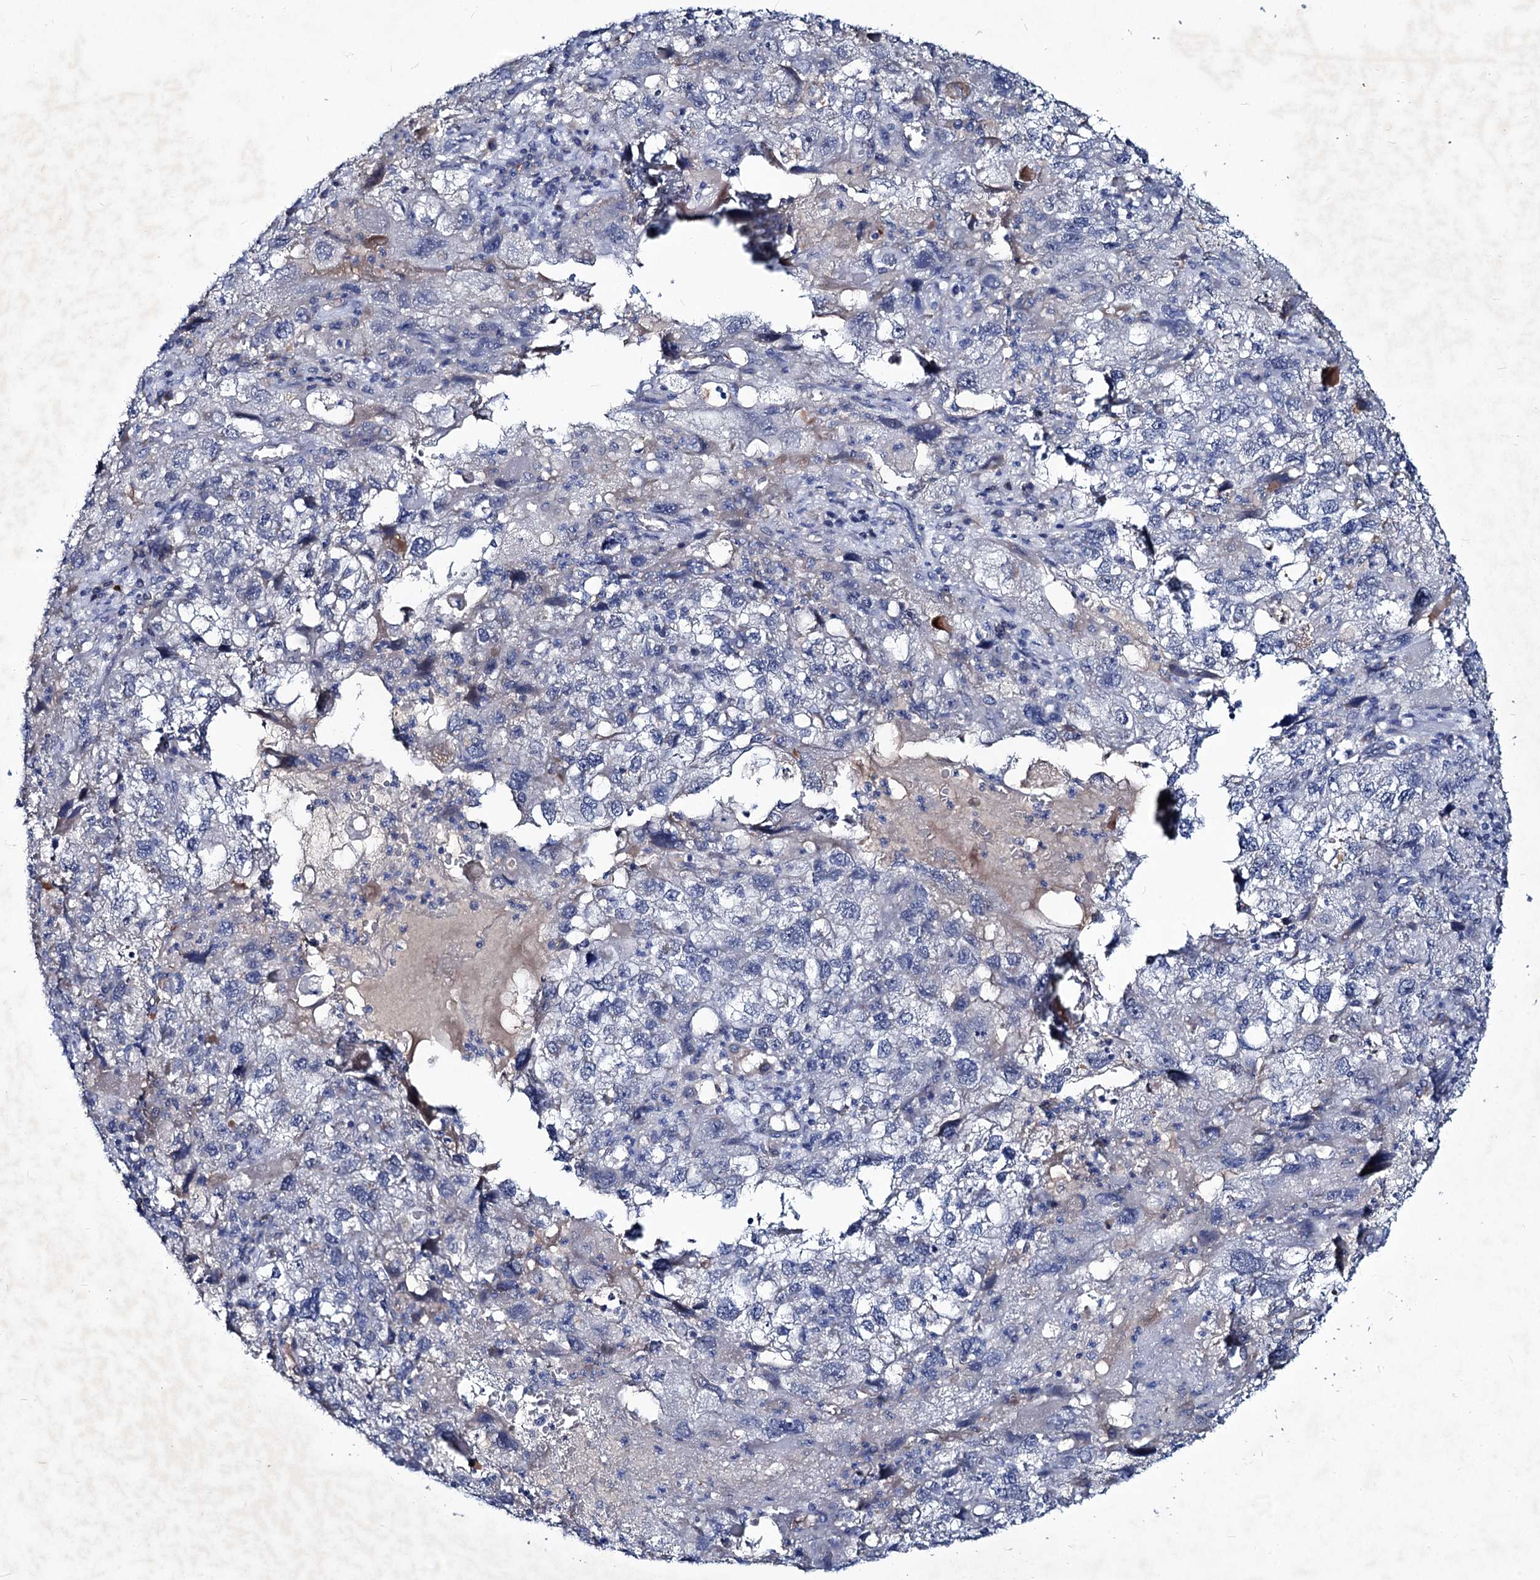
{"staining": {"intensity": "negative", "quantity": "none", "location": "none"}, "tissue": "endometrial cancer", "cell_type": "Tumor cells", "image_type": "cancer", "snomed": [{"axis": "morphology", "description": "Adenocarcinoma, NOS"}, {"axis": "topography", "description": "Endometrium"}], "caption": "The photomicrograph shows no staining of tumor cells in adenocarcinoma (endometrial). The staining is performed using DAB (3,3'-diaminobenzidine) brown chromogen with nuclei counter-stained in using hematoxylin.", "gene": "RNF6", "patient": {"sex": "female", "age": 49}}